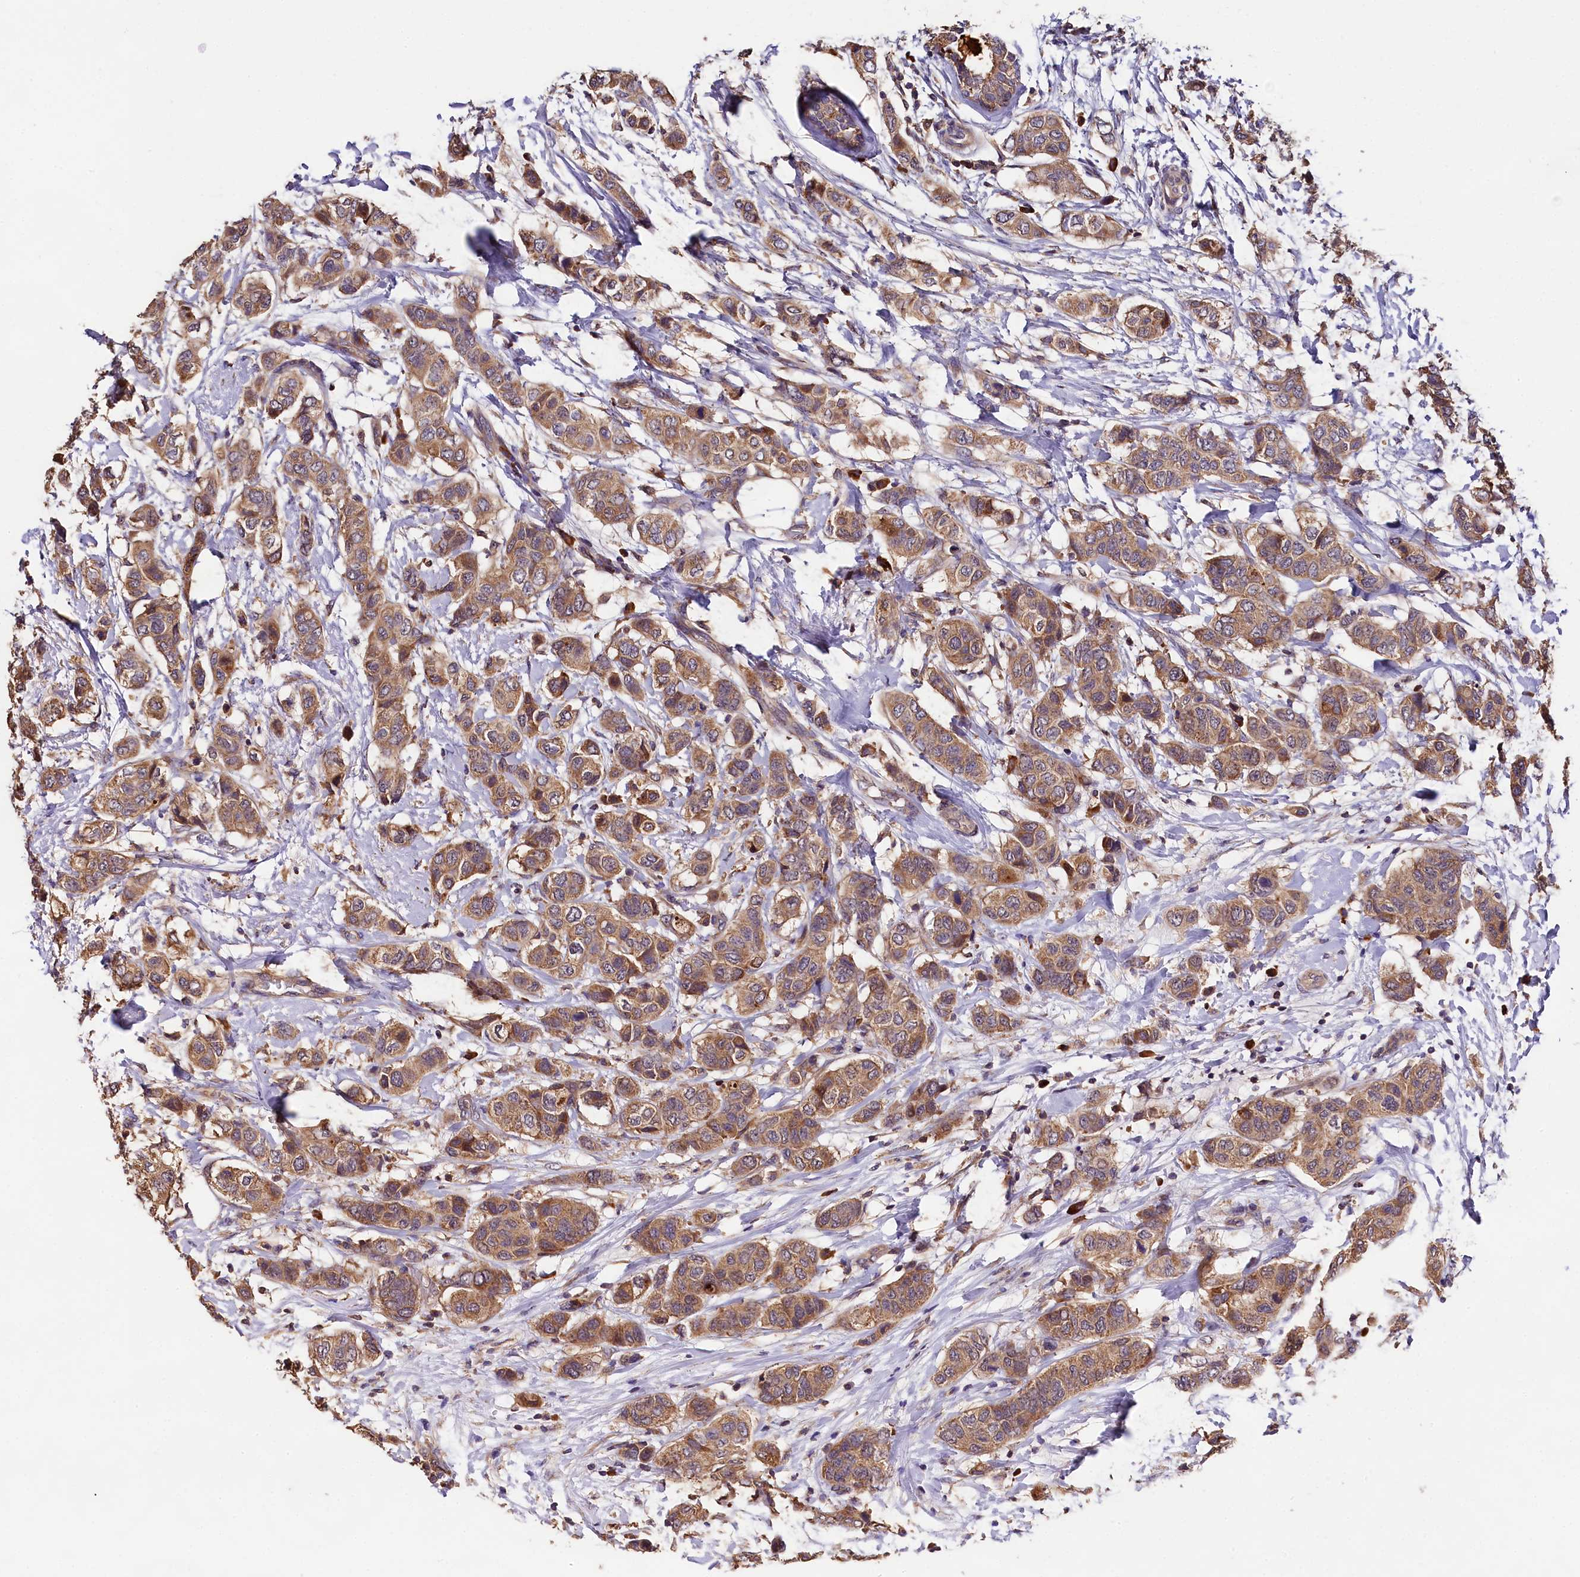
{"staining": {"intensity": "moderate", "quantity": ">75%", "location": "cytoplasmic/membranous"}, "tissue": "breast cancer", "cell_type": "Tumor cells", "image_type": "cancer", "snomed": [{"axis": "morphology", "description": "Lobular carcinoma"}, {"axis": "topography", "description": "Breast"}], "caption": "About >75% of tumor cells in lobular carcinoma (breast) reveal moderate cytoplasmic/membranous protein staining as visualized by brown immunohistochemical staining.", "gene": "ENKD1", "patient": {"sex": "female", "age": 51}}